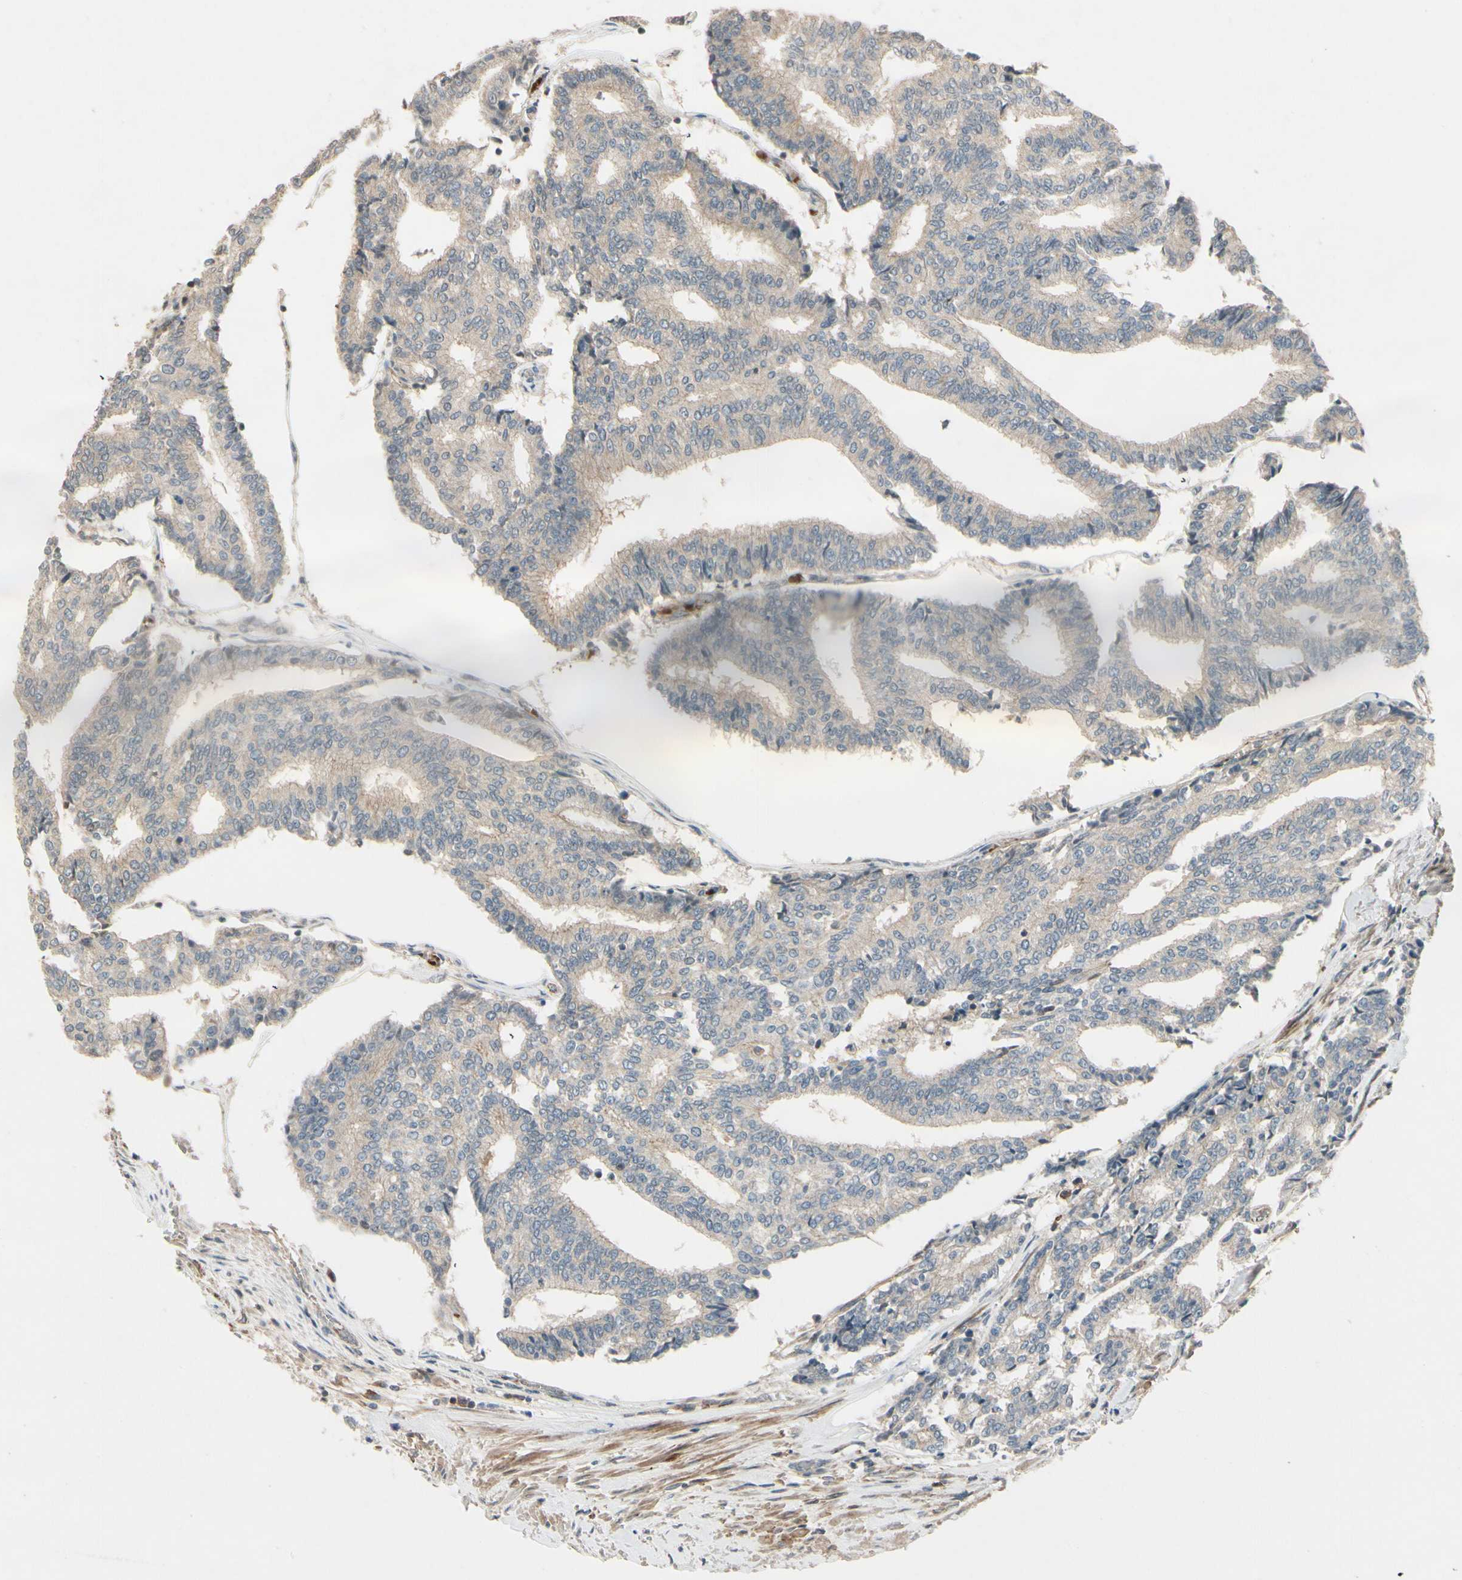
{"staining": {"intensity": "weak", "quantity": "<25%", "location": "cytoplasmic/membranous"}, "tissue": "prostate cancer", "cell_type": "Tumor cells", "image_type": "cancer", "snomed": [{"axis": "morphology", "description": "Adenocarcinoma, High grade"}, {"axis": "topography", "description": "Prostate"}], "caption": "Prostate cancer (adenocarcinoma (high-grade)) stained for a protein using immunohistochemistry (IHC) displays no staining tumor cells.", "gene": "PPP3CB", "patient": {"sex": "male", "age": 55}}